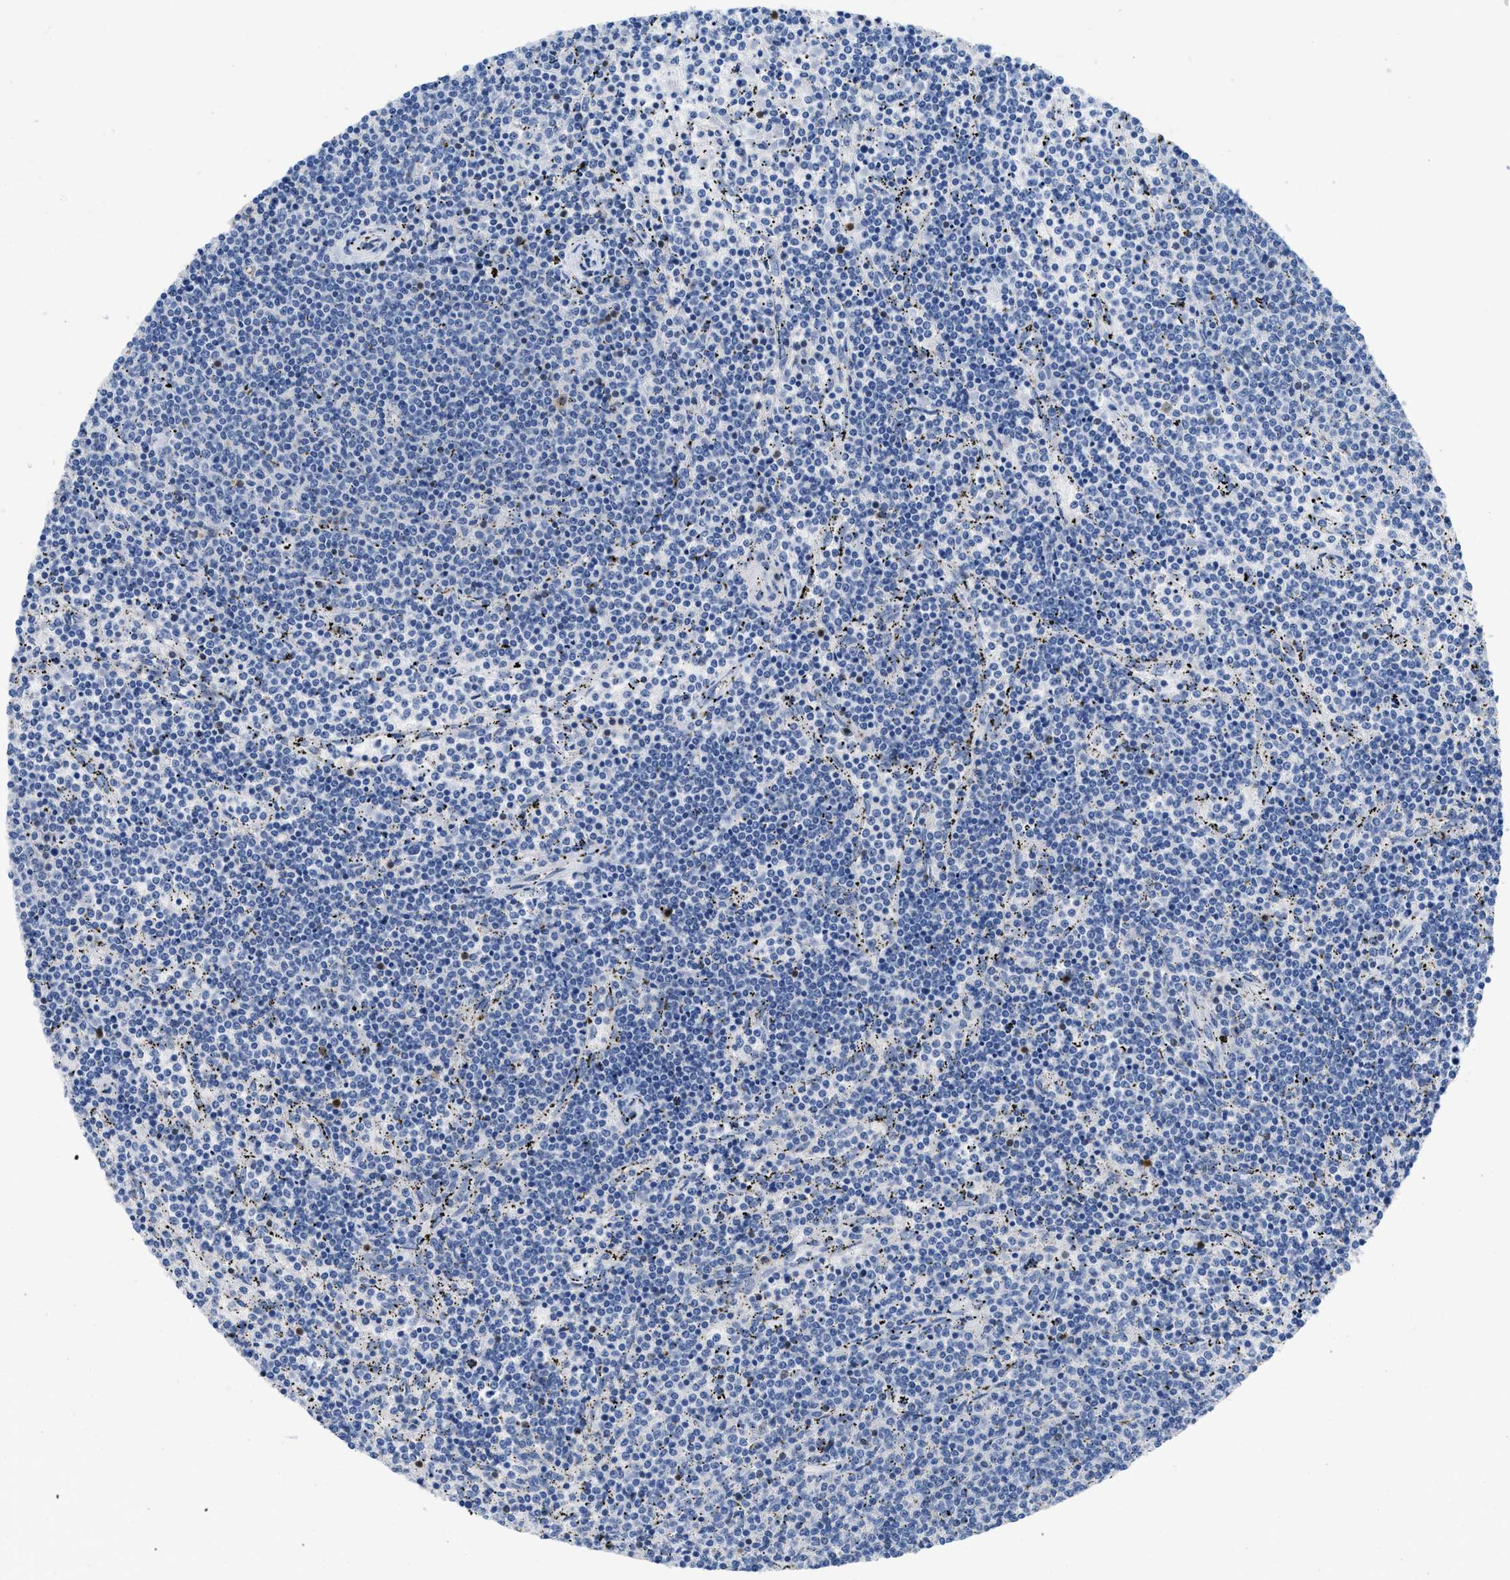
{"staining": {"intensity": "negative", "quantity": "none", "location": "none"}, "tissue": "lymphoma", "cell_type": "Tumor cells", "image_type": "cancer", "snomed": [{"axis": "morphology", "description": "Malignant lymphoma, non-Hodgkin's type, Low grade"}, {"axis": "topography", "description": "Spleen"}], "caption": "Tumor cells show no significant protein expression in low-grade malignant lymphoma, non-Hodgkin's type.", "gene": "LEF1", "patient": {"sex": "female", "age": 50}}